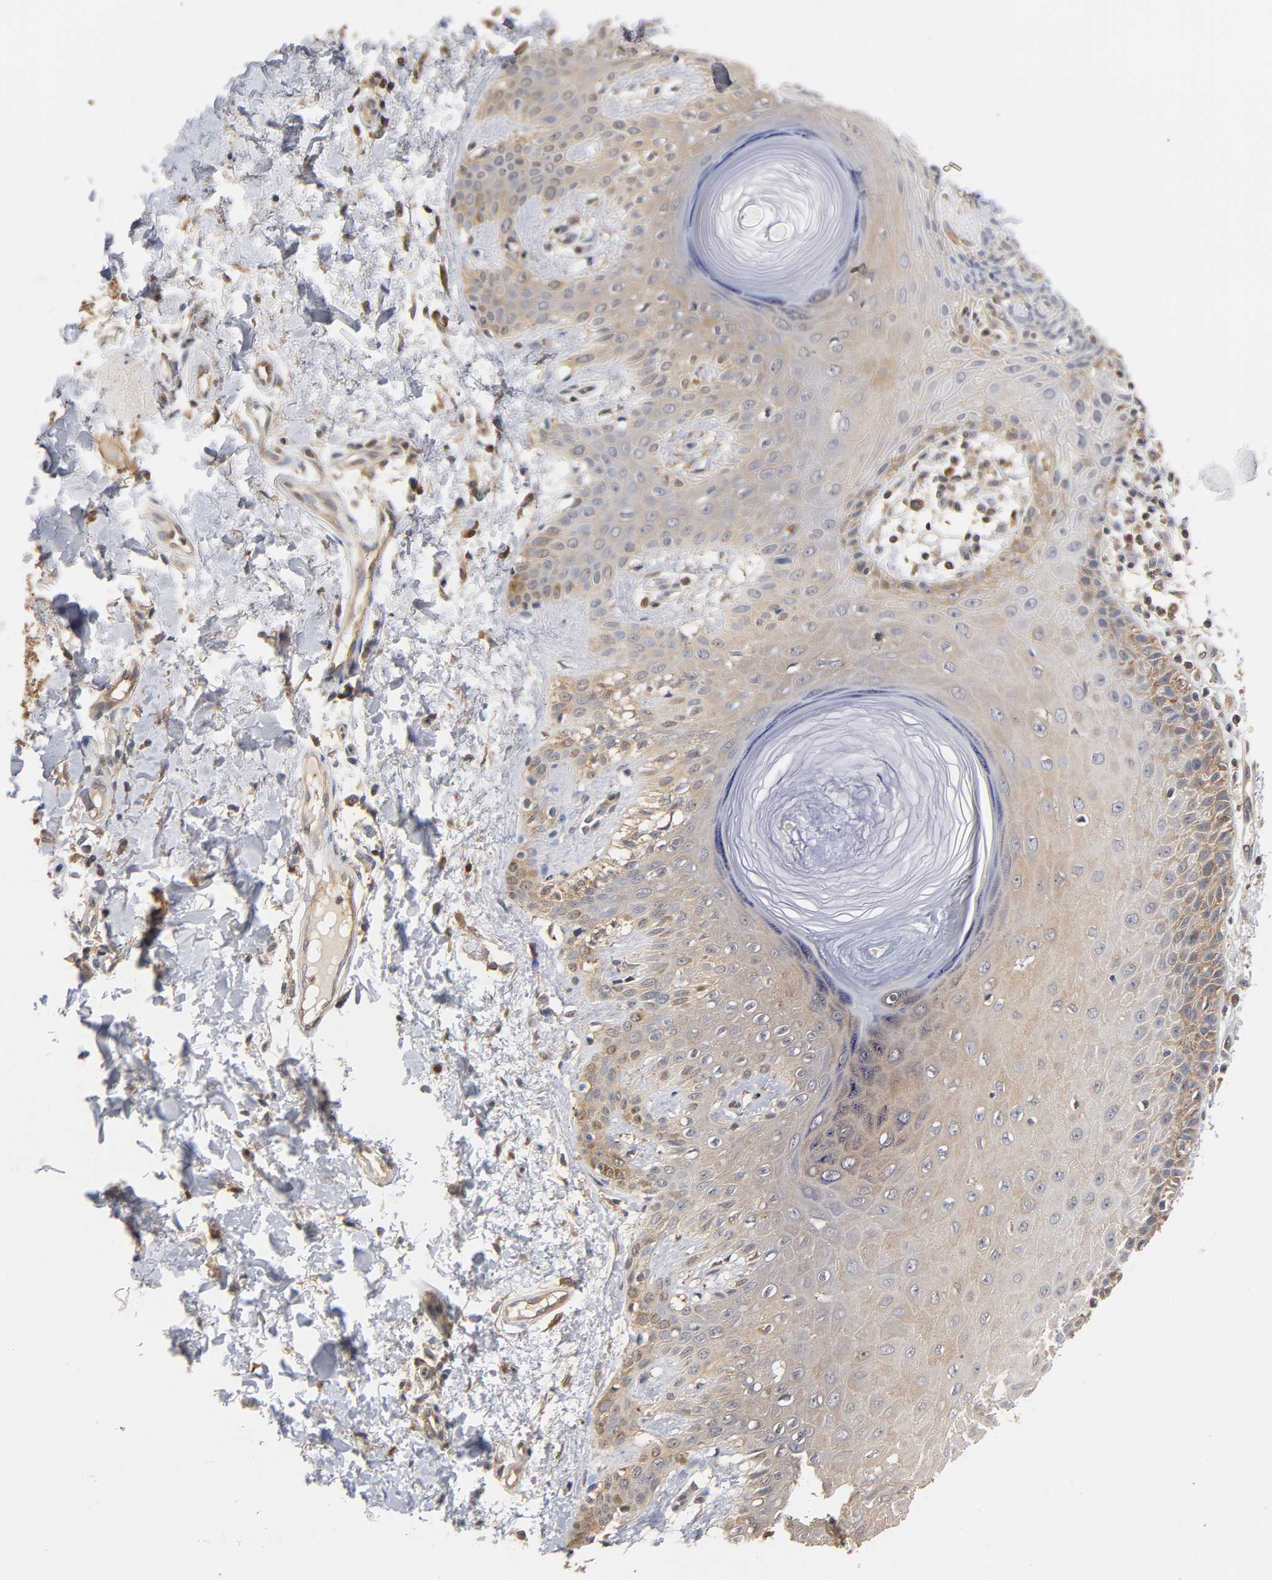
{"staining": {"intensity": "weak", "quantity": ">75%", "location": "cytoplasmic/membranous"}, "tissue": "skin cancer", "cell_type": "Tumor cells", "image_type": "cancer", "snomed": [{"axis": "morphology", "description": "Basal cell carcinoma"}, {"axis": "topography", "description": "Skin"}], "caption": "Basal cell carcinoma (skin) stained with immunohistochemistry reveals weak cytoplasmic/membranous positivity in approximately >75% of tumor cells.", "gene": "ALDOA", "patient": {"sex": "male", "age": 67}}